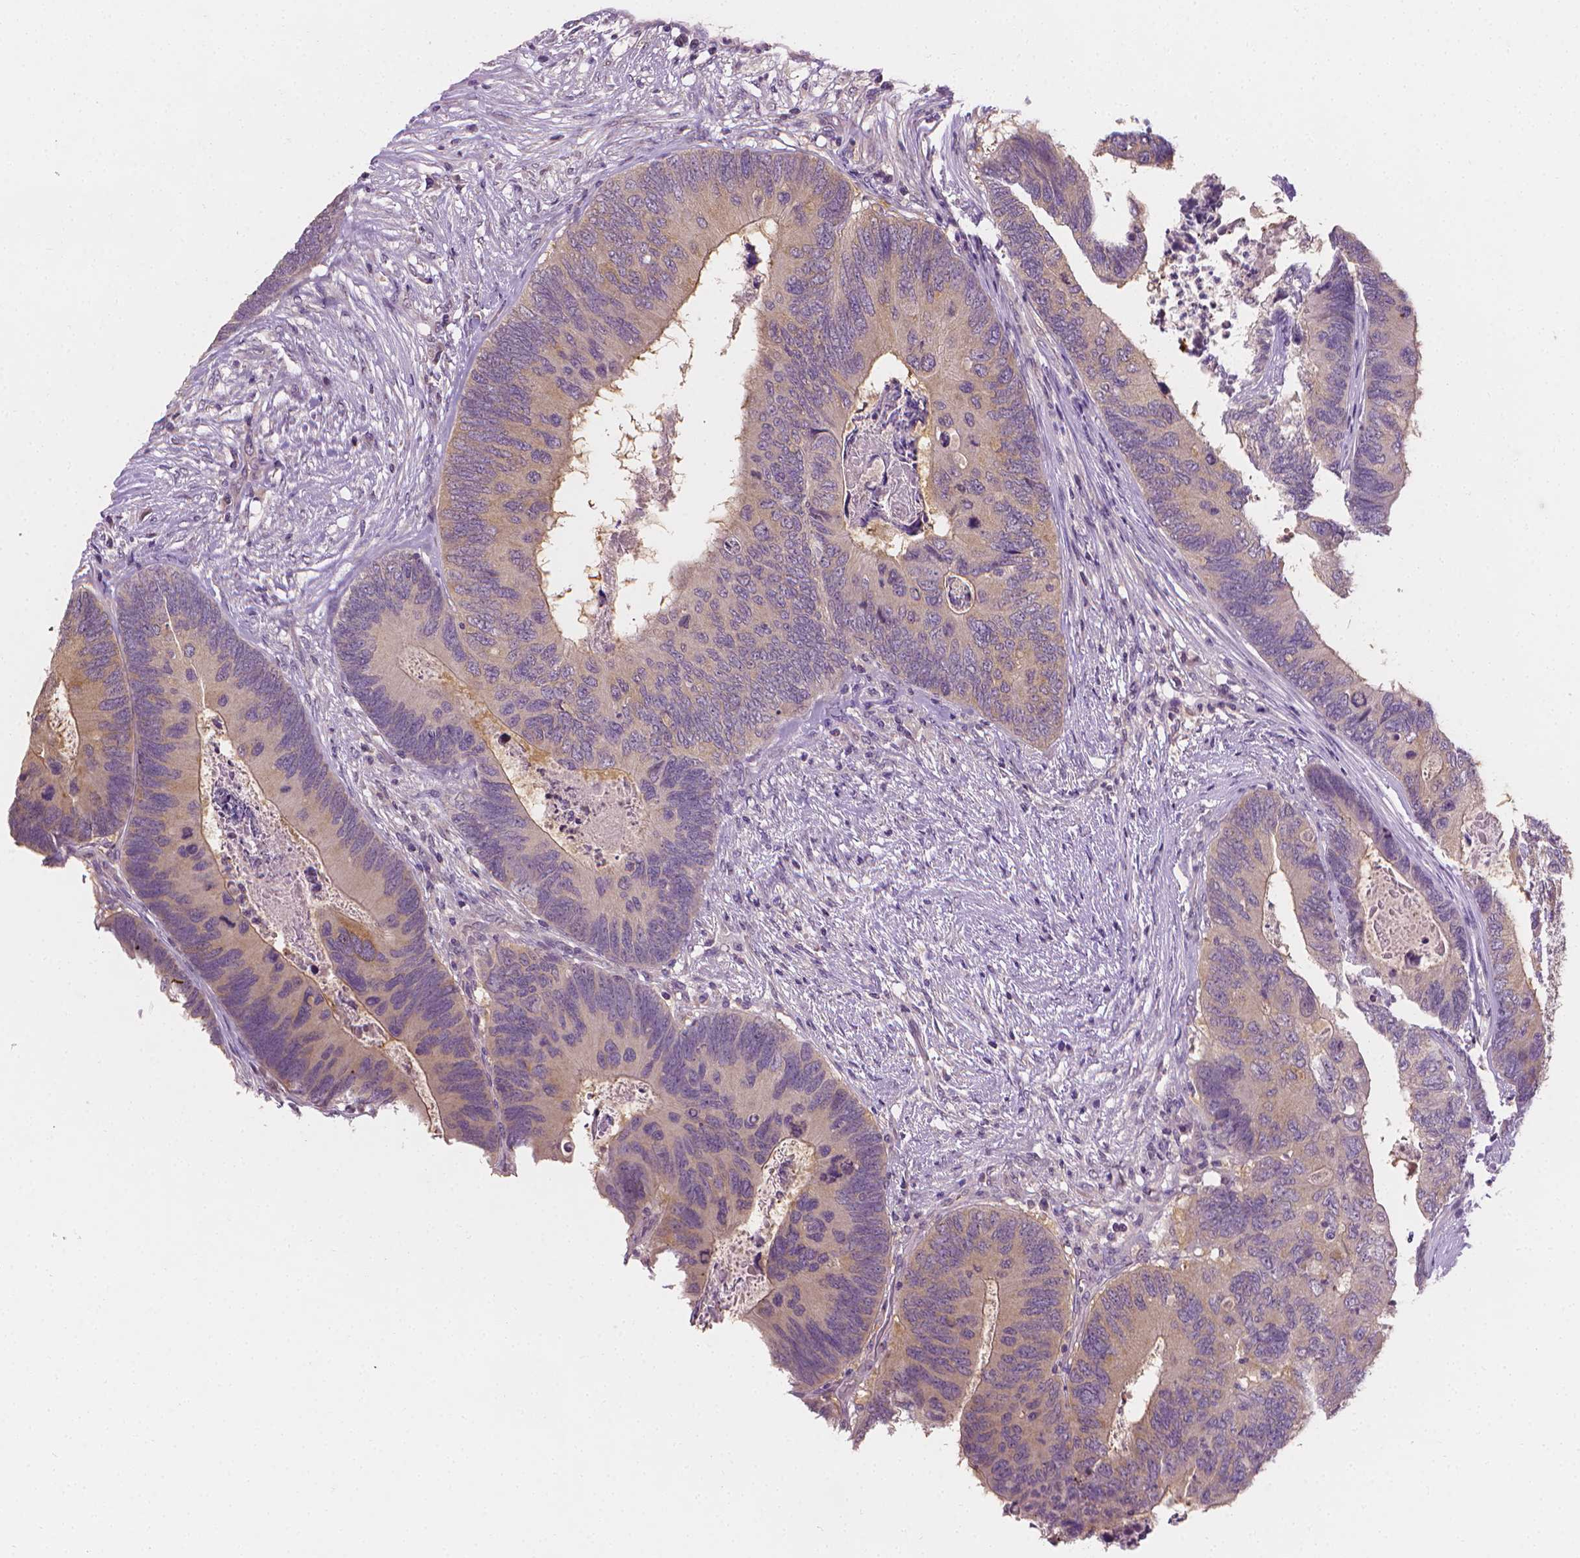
{"staining": {"intensity": "weak", "quantity": "<25%", "location": "cytoplasmic/membranous"}, "tissue": "colorectal cancer", "cell_type": "Tumor cells", "image_type": "cancer", "snomed": [{"axis": "morphology", "description": "Adenocarcinoma, NOS"}, {"axis": "topography", "description": "Colon"}], "caption": "Immunohistochemistry photomicrograph of colorectal cancer stained for a protein (brown), which demonstrates no expression in tumor cells. Nuclei are stained in blue.", "gene": "FASN", "patient": {"sex": "female", "age": 67}}